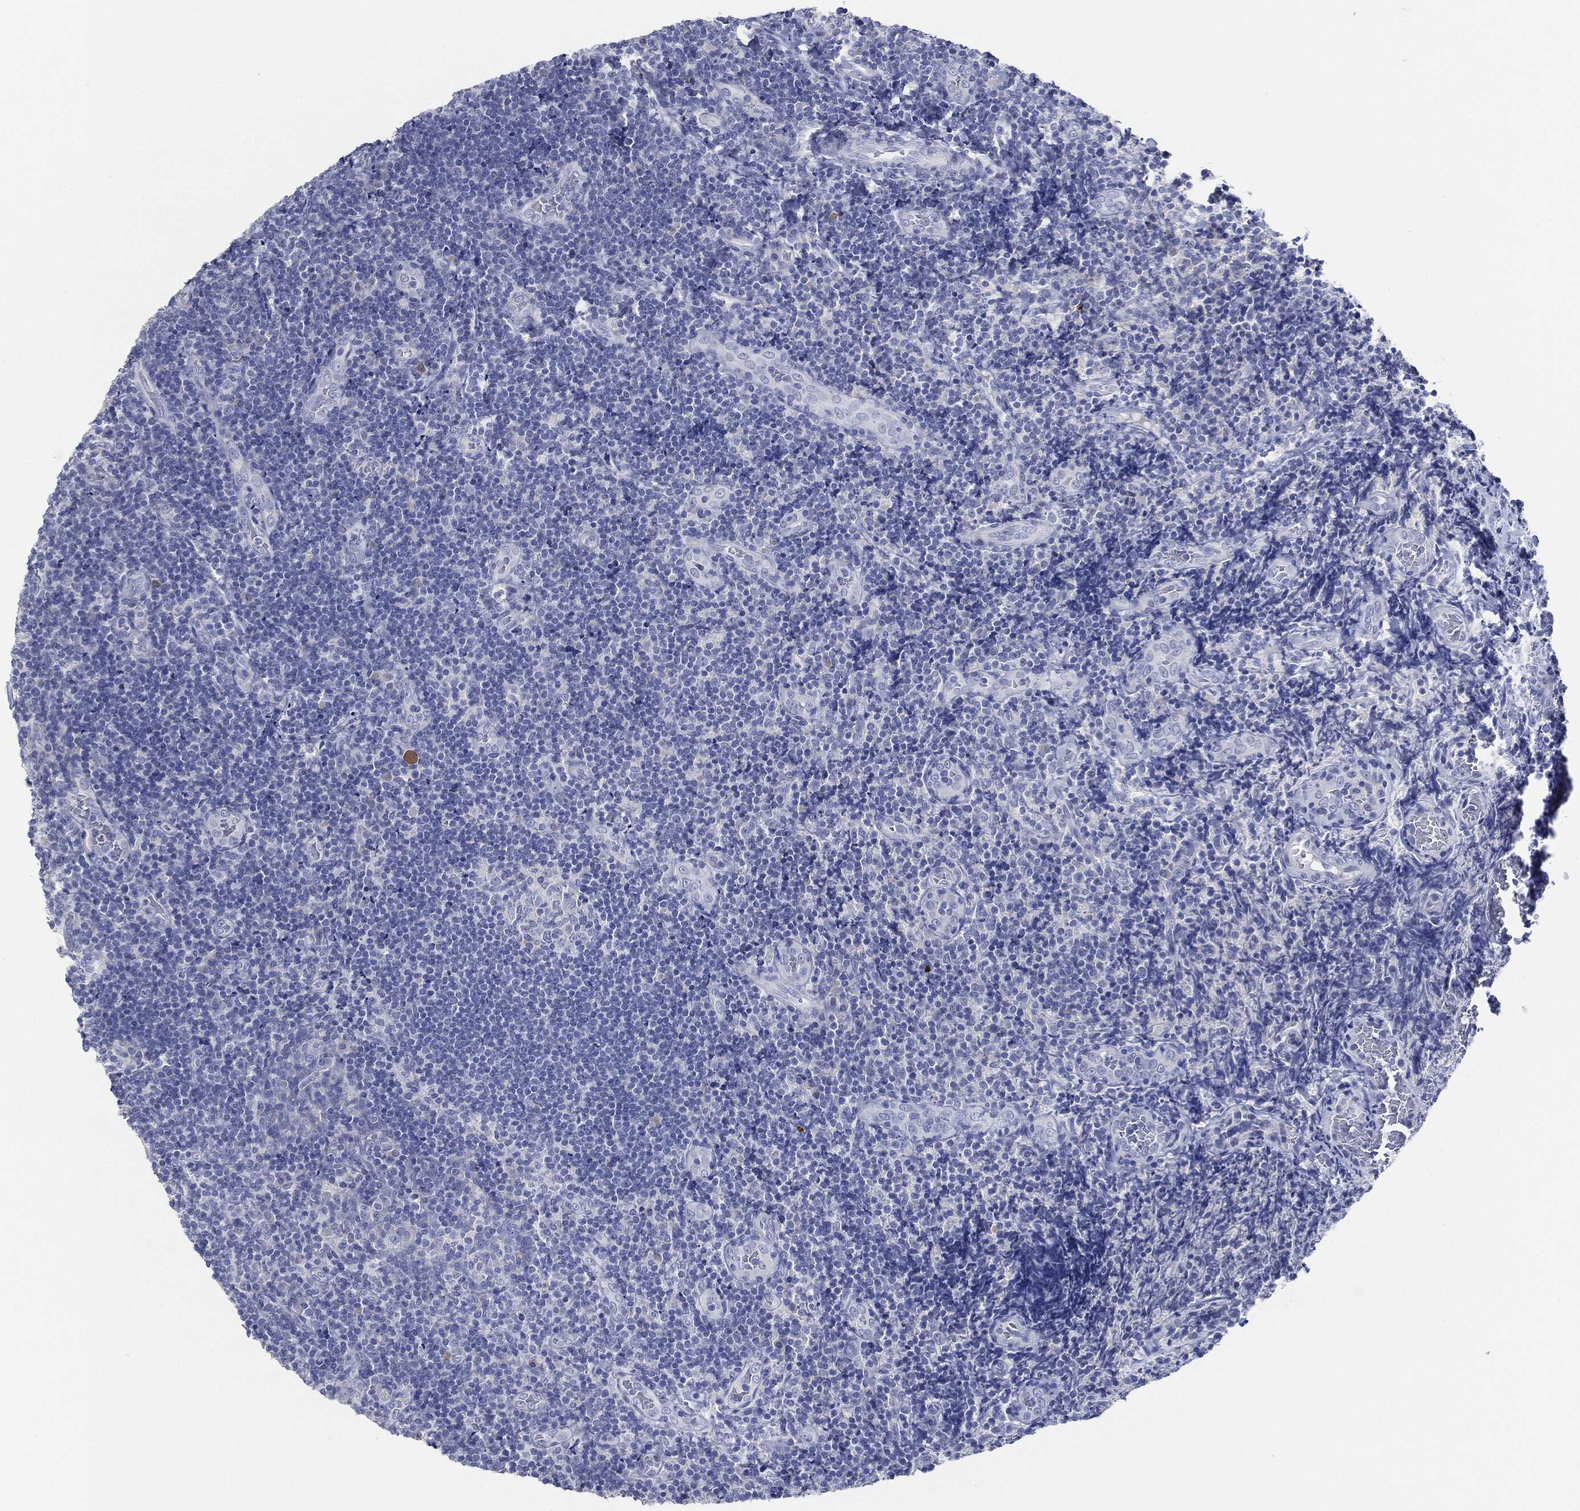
{"staining": {"intensity": "negative", "quantity": "none", "location": "none"}, "tissue": "tonsil", "cell_type": "Germinal center cells", "image_type": "normal", "snomed": [{"axis": "morphology", "description": "Normal tissue, NOS"}, {"axis": "topography", "description": "Tonsil"}], "caption": "Immunohistochemistry (IHC) photomicrograph of normal tonsil: tonsil stained with DAB (3,3'-diaminobenzidine) displays no significant protein staining in germinal center cells.", "gene": "AFP", "patient": {"sex": "male", "age": 17}}